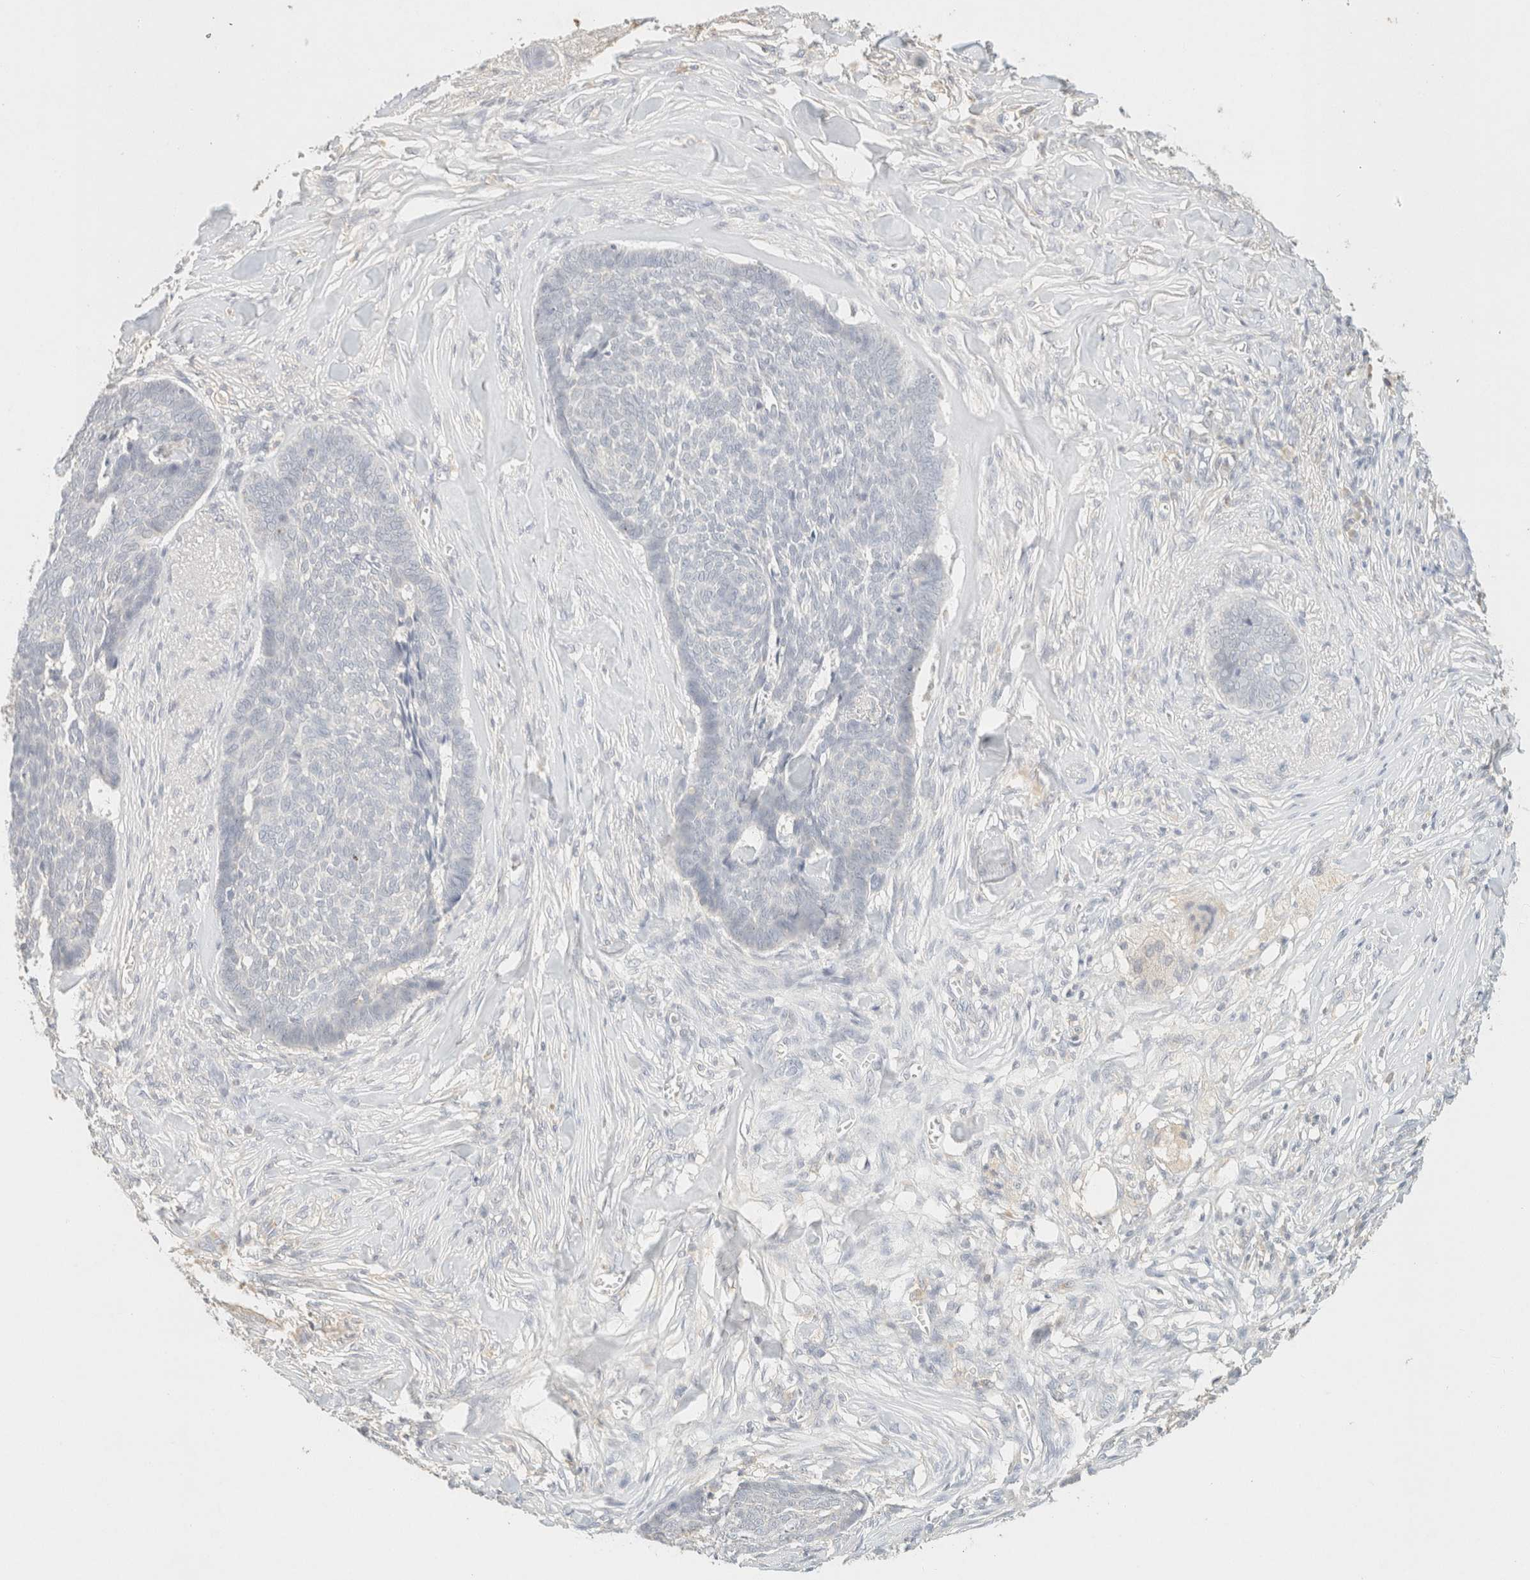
{"staining": {"intensity": "negative", "quantity": "none", "location": "none"}, "tissue": "skin cancer", "cell_type": "Tumor cells", "image_type": "cancer", "snomed": [{"axis": "morphology", "description": "Basal cell carcinoma"}, {"axis": "topography", "description": "Skin"}], "caption": "DAB (3,3'-diaminobenzidine) immunohistochemical staining of basal cell carcinoma (skin) demonstrates no significant positivity in tumor cells.", "gene": "TIMD4", "patient": {"sex": "male", "age": 84}}